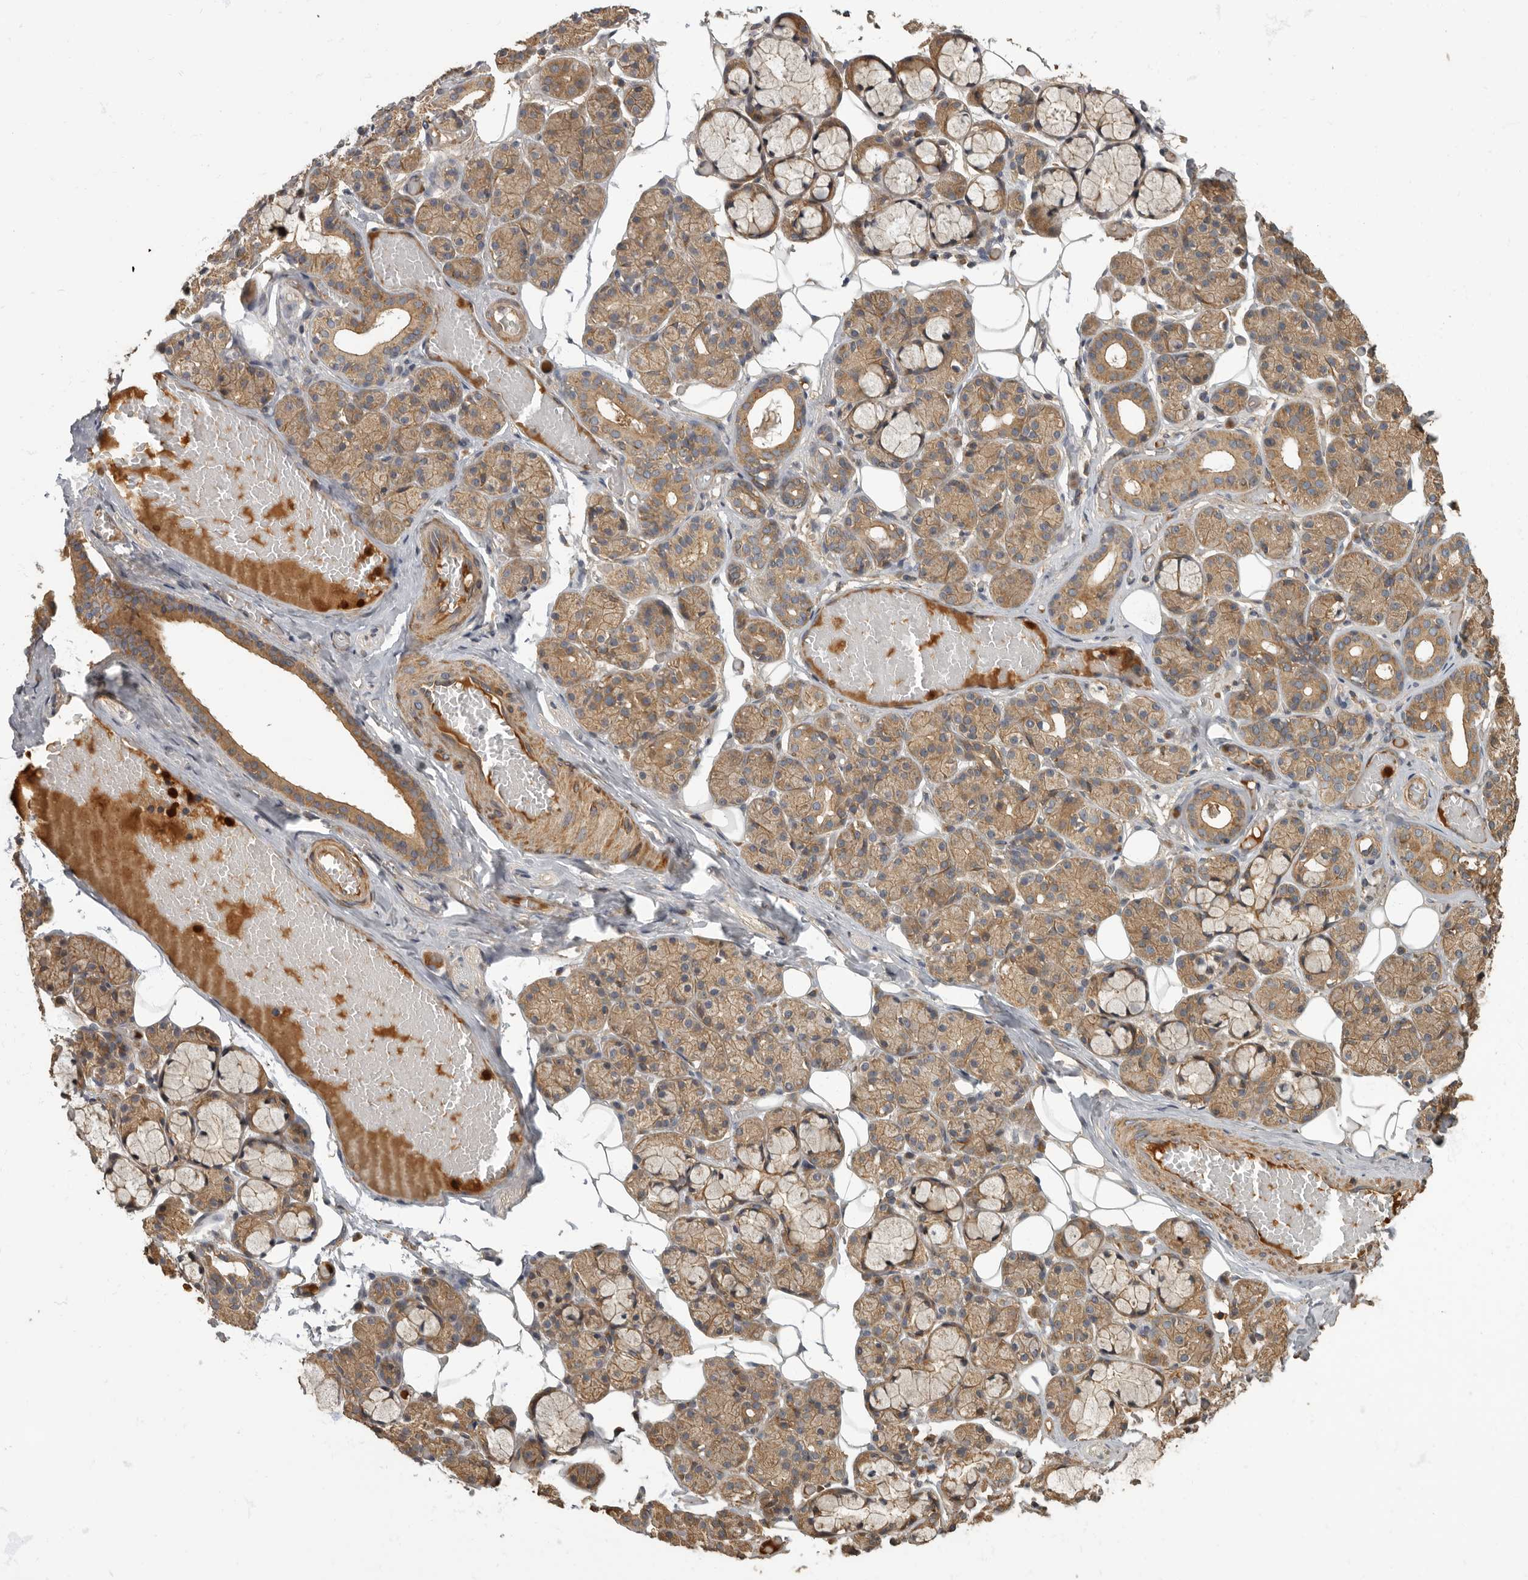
{"staining": {"intensity": "moderate", "quantity": ">75%", "location": "cytoplasmic/membranous"}, "tissue": "salivary gland", "cell_type": "Glandular cells", "image_type": "normal", "snomed": [{"axis": "morphology", "description": "Normal tissue, NOS"}, {"axis": "topography", "description": "Salivary gland"}], "caption": "Immunohistochemistry of unremarkable human salivary gland demonstrates medium levels of moderate cytoplasmic/membranous staining in about >75% of glandular cells. The protein is shown in brown color, while the nuclei are stained blue.", "gene": "DAAM1", "patient": {"sex": "male", "age": 63}}